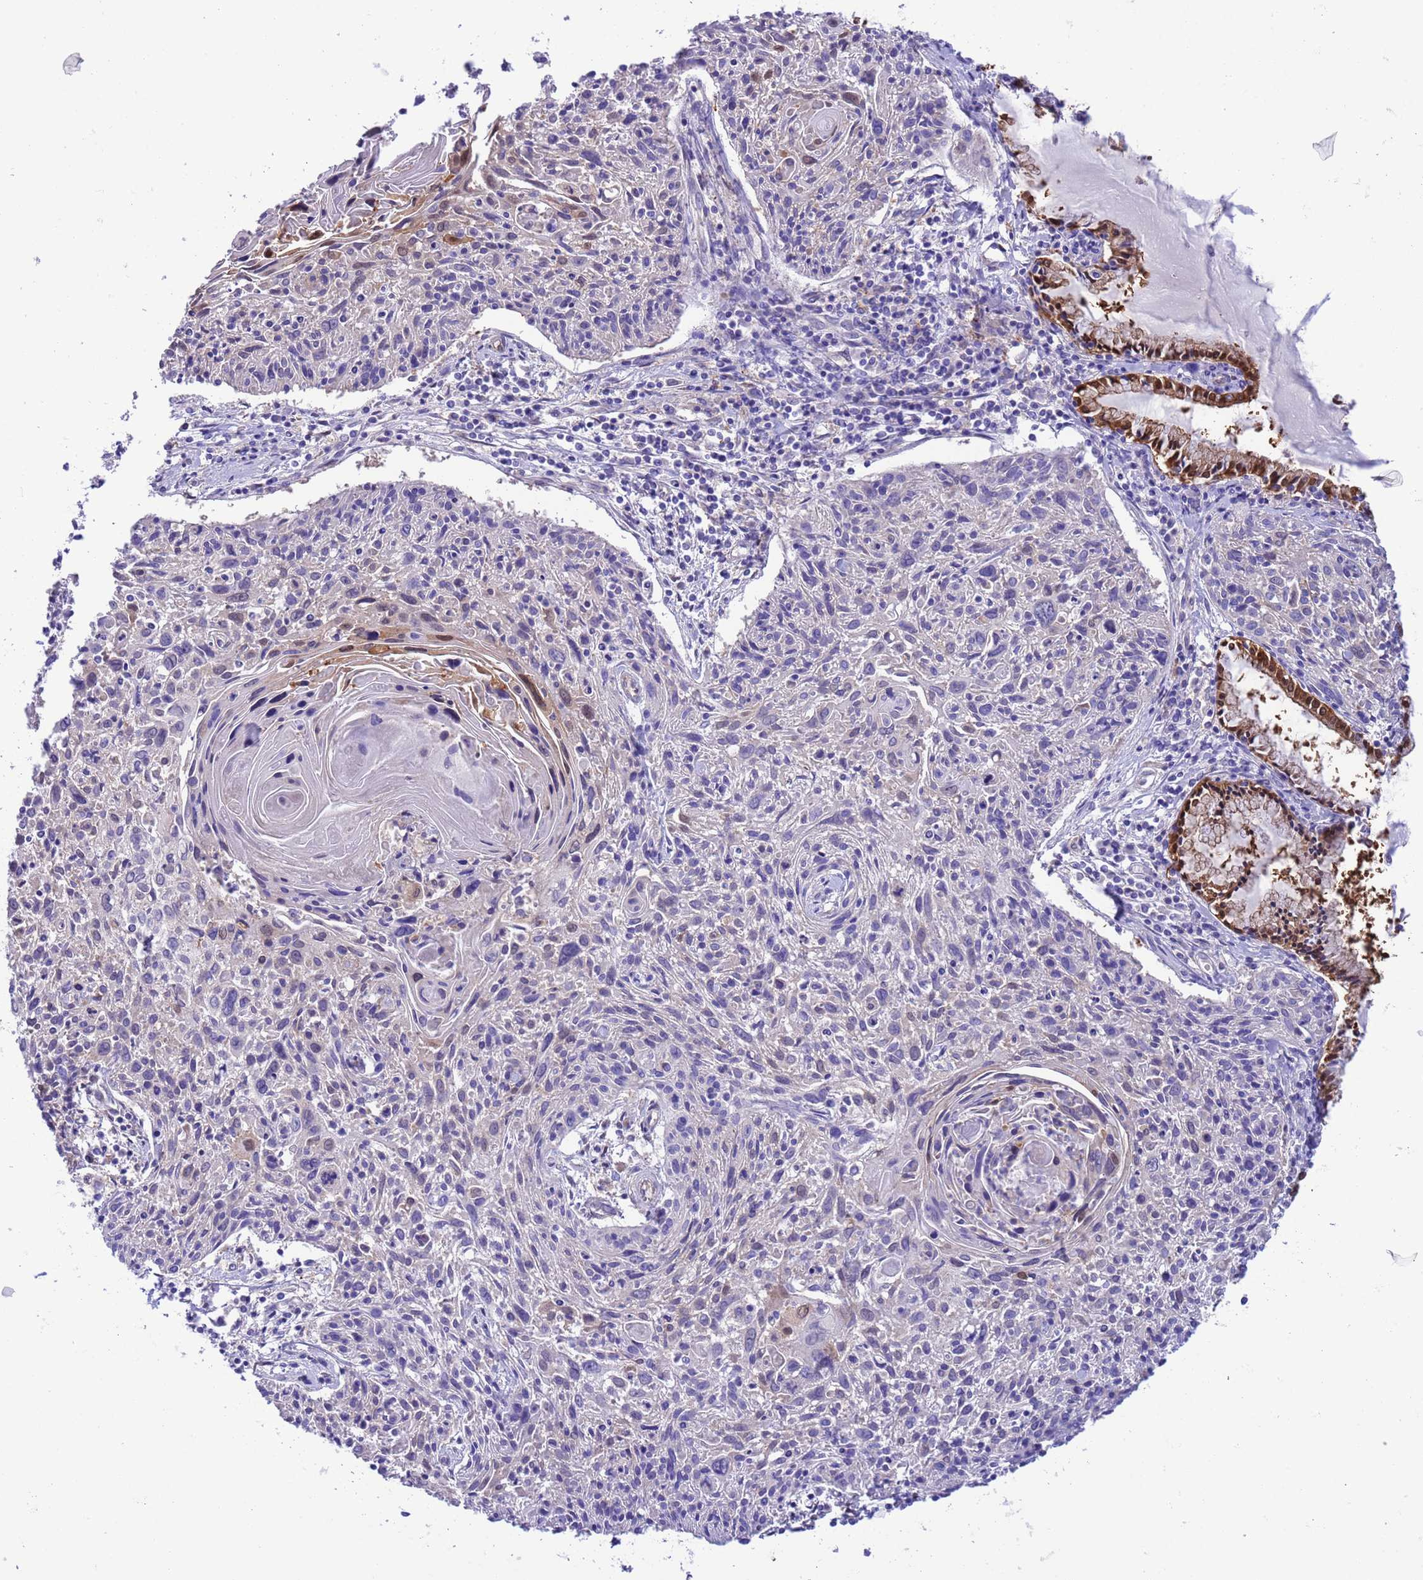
{"staining": {"intensity": "negative", "quantity": "none", "location": "none"}, "tissue": "cervical cancer", "cell_type": "Tumor cells", "image_type": "cancer", "snomed": [{"axis": "morphology", "description": "Squamous cell carcinoma, NOS"}, {"axis": "topography", "description": "Cervix"}], "caption": "Image shows no protein expression in tumor cells of cervical squamous cell carcinoma tissue.", "gene": "C6orf47", "patient": {"sex": "female", "age": 51}}